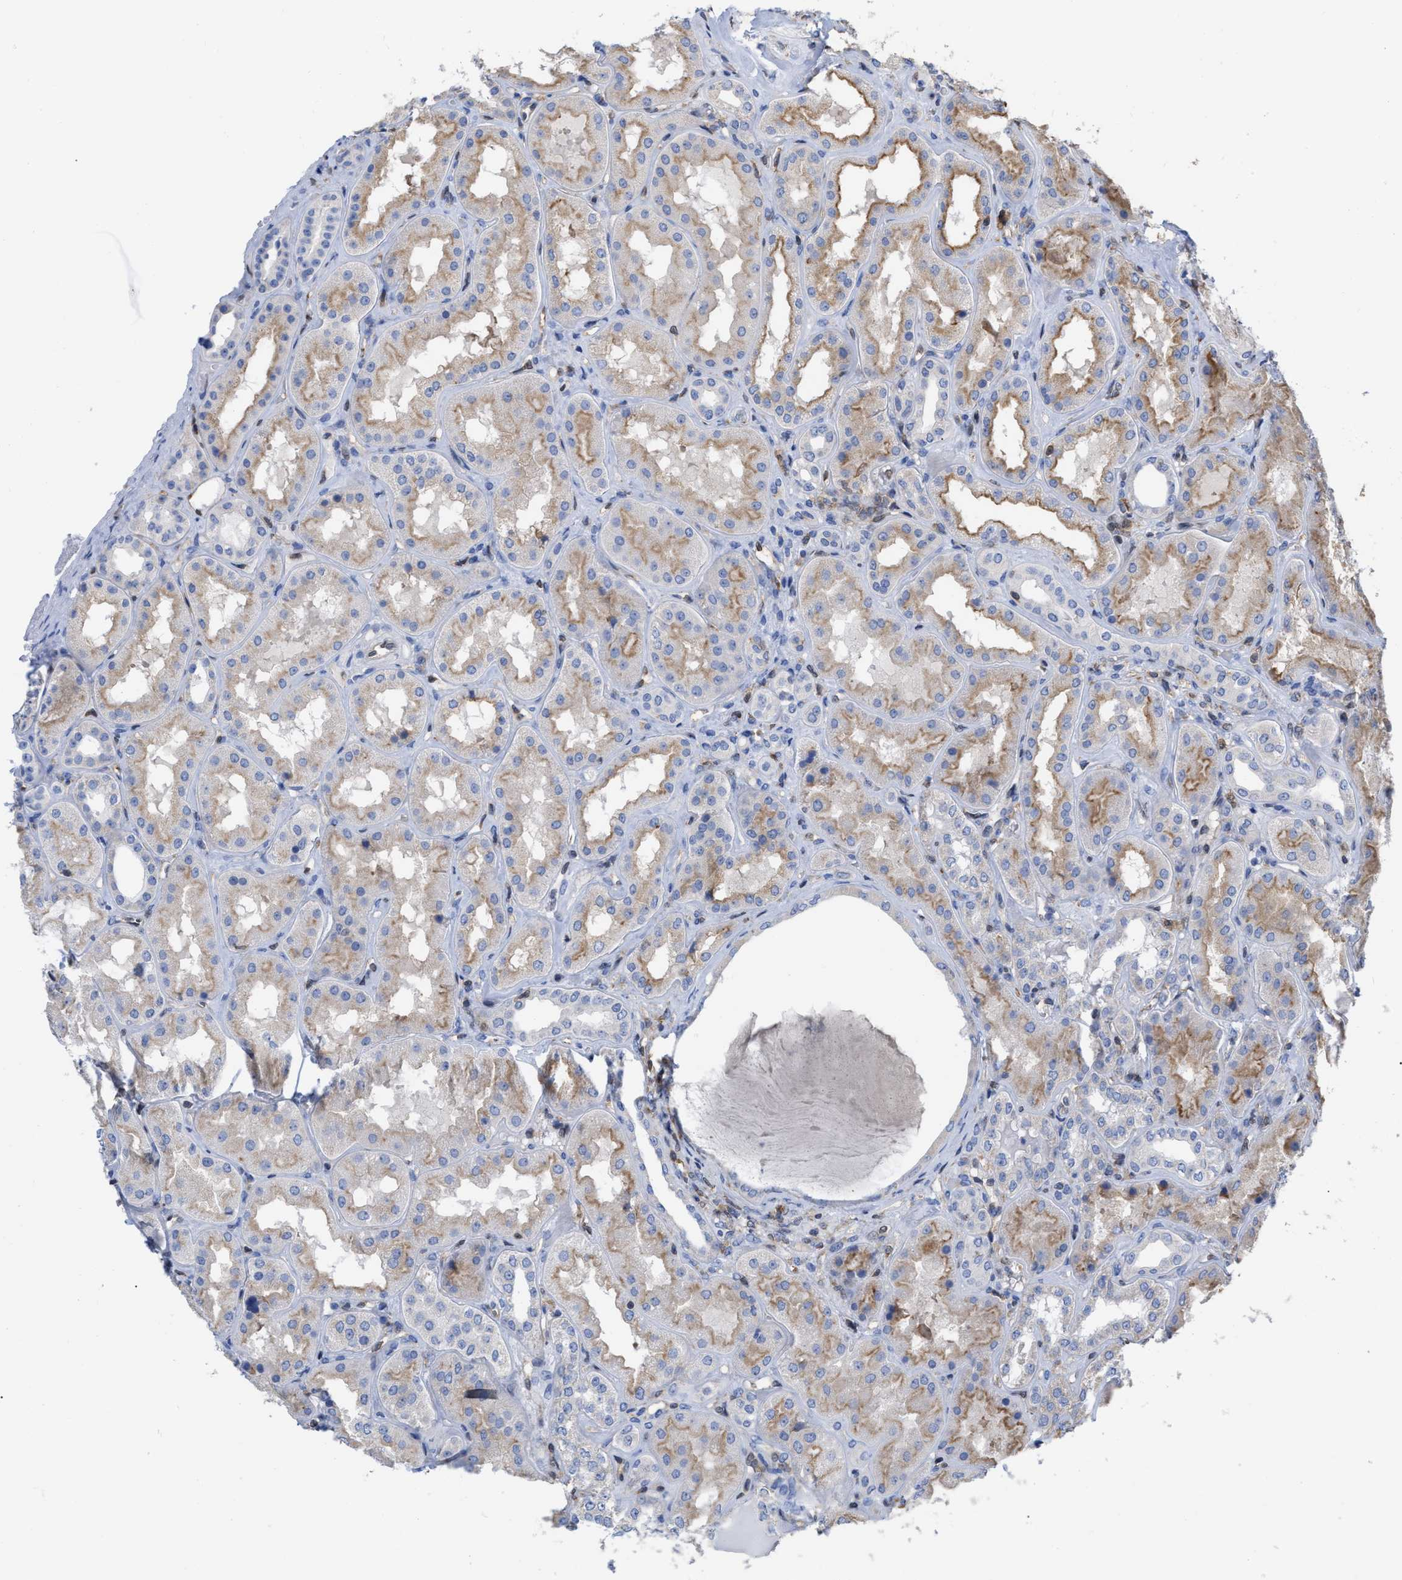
{"staining": {"intensity": "moderate", "quantity": "<25%", "location": "cytoplasmic/membranous,nuclear"}, "tissue": "kidney", "cell_type": "Cells in glomeruli", "image_type": "normal", "snomed": [{"axis": "morphology", "description": "Normal tissue, NOS"}, {"axis": "topography", "description": "Kidney"}], "caption": "Moderate cytoplasmic/membranous,nuclear staining for a protein is appreciated in approximately <25% of cells in glomeruli of benign kidney using IHC.", "gene": "GIMAP4", "patient": {"sex": "female", "age": 56}}